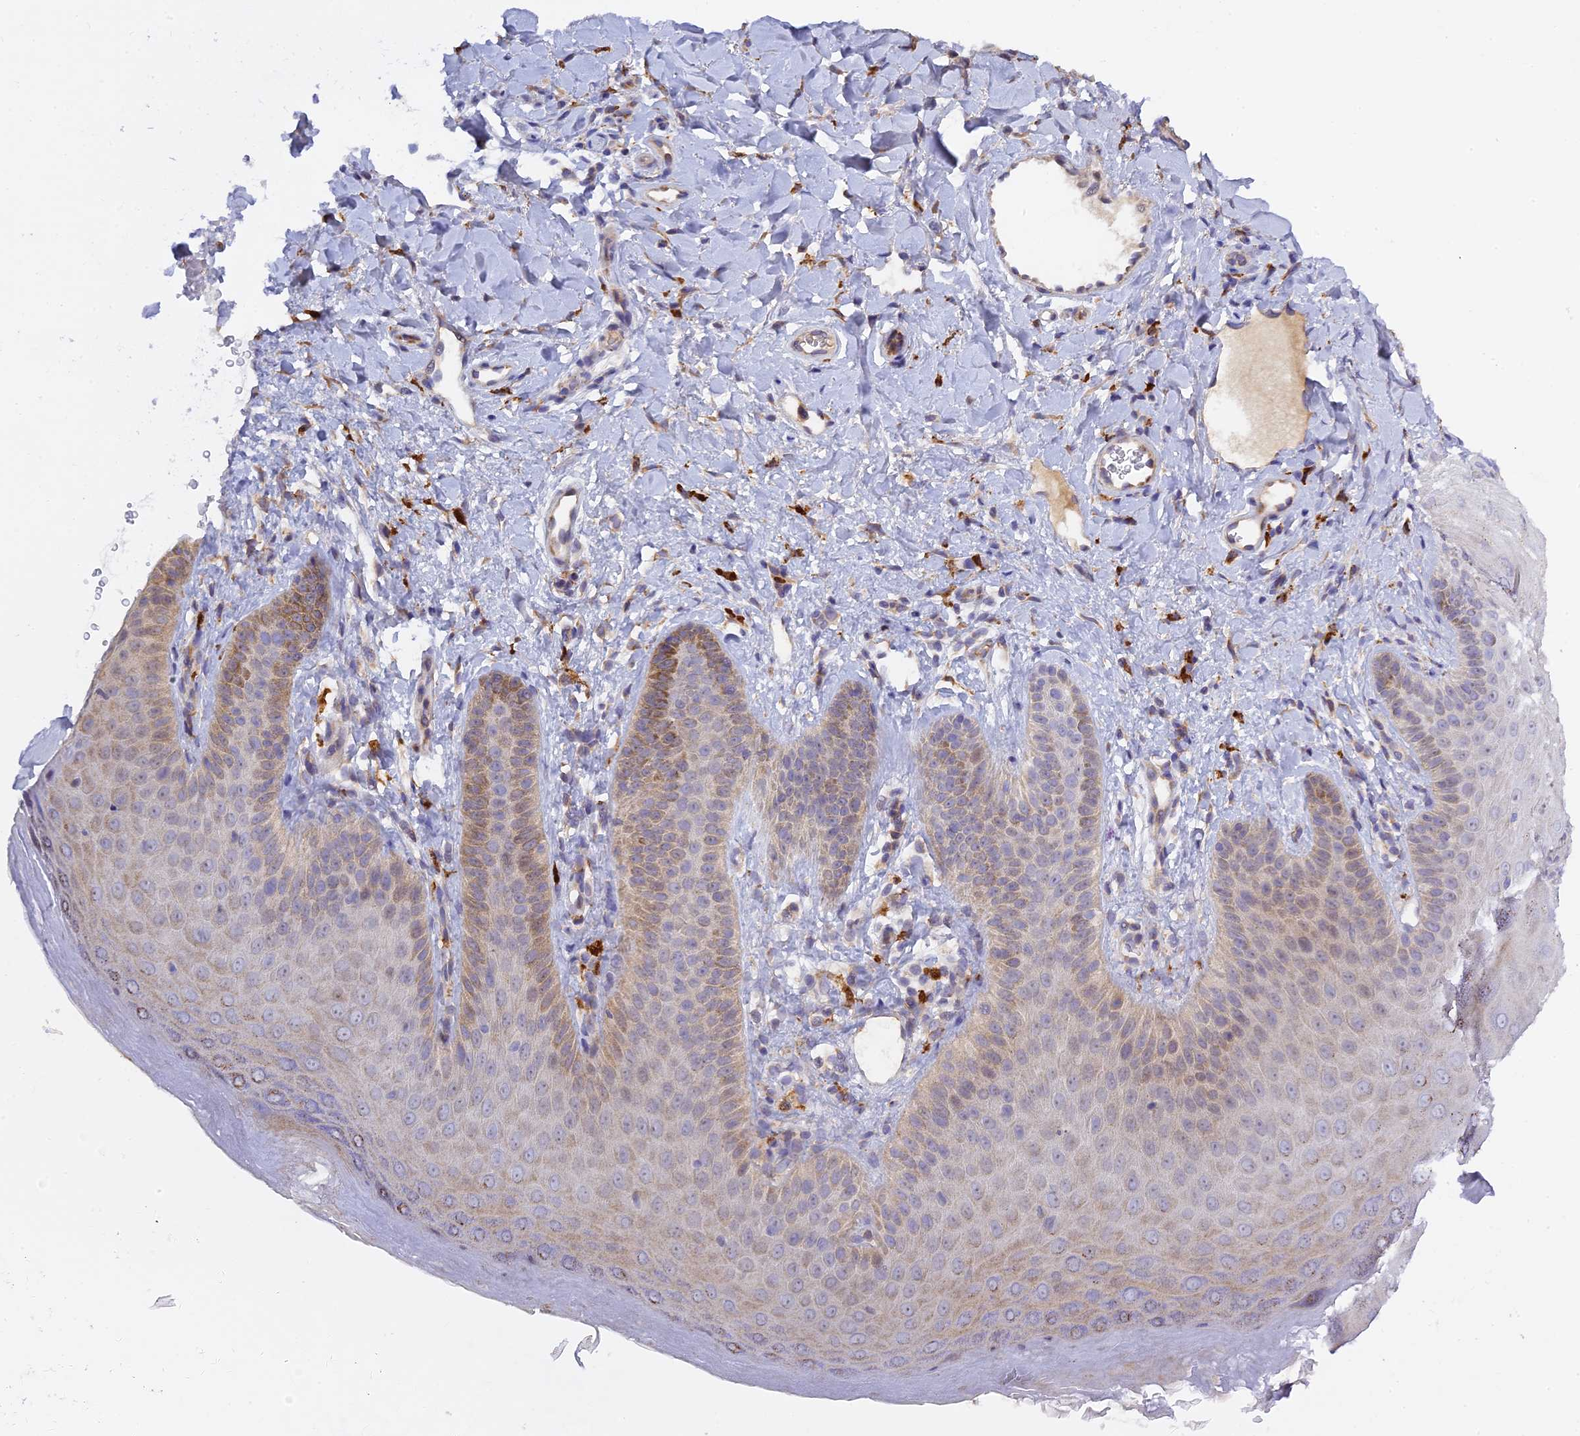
{"staining": {"intensity": "moderate", "quantity": "<25%", "location": "cytoplasmic/membranous"}, "tissue": "skin", "cell_type": "Epidermal cells", "image_type": "normal", "snomed": [{"axis": "morphology", "description": "Normal tissue, NOS"}, {"axis": "morphology", "description": "Neoplasm, malignant, NOS"}, {"axis": "topography", "description": "Anal"}], "caption": "Skin was stained to show a protein in brown. There is low levels of moderate cytoplasmic/membranous positivity in about <25% of epidermal cells. Using DAB (3,3'-diaminobenzidine) (brown) and hematoxylin (blue) stains, captured at high magnification using brightfield microscopy.", "gene": "RPGRIP1L", "patient": {"sex": "male", "age": 47}}